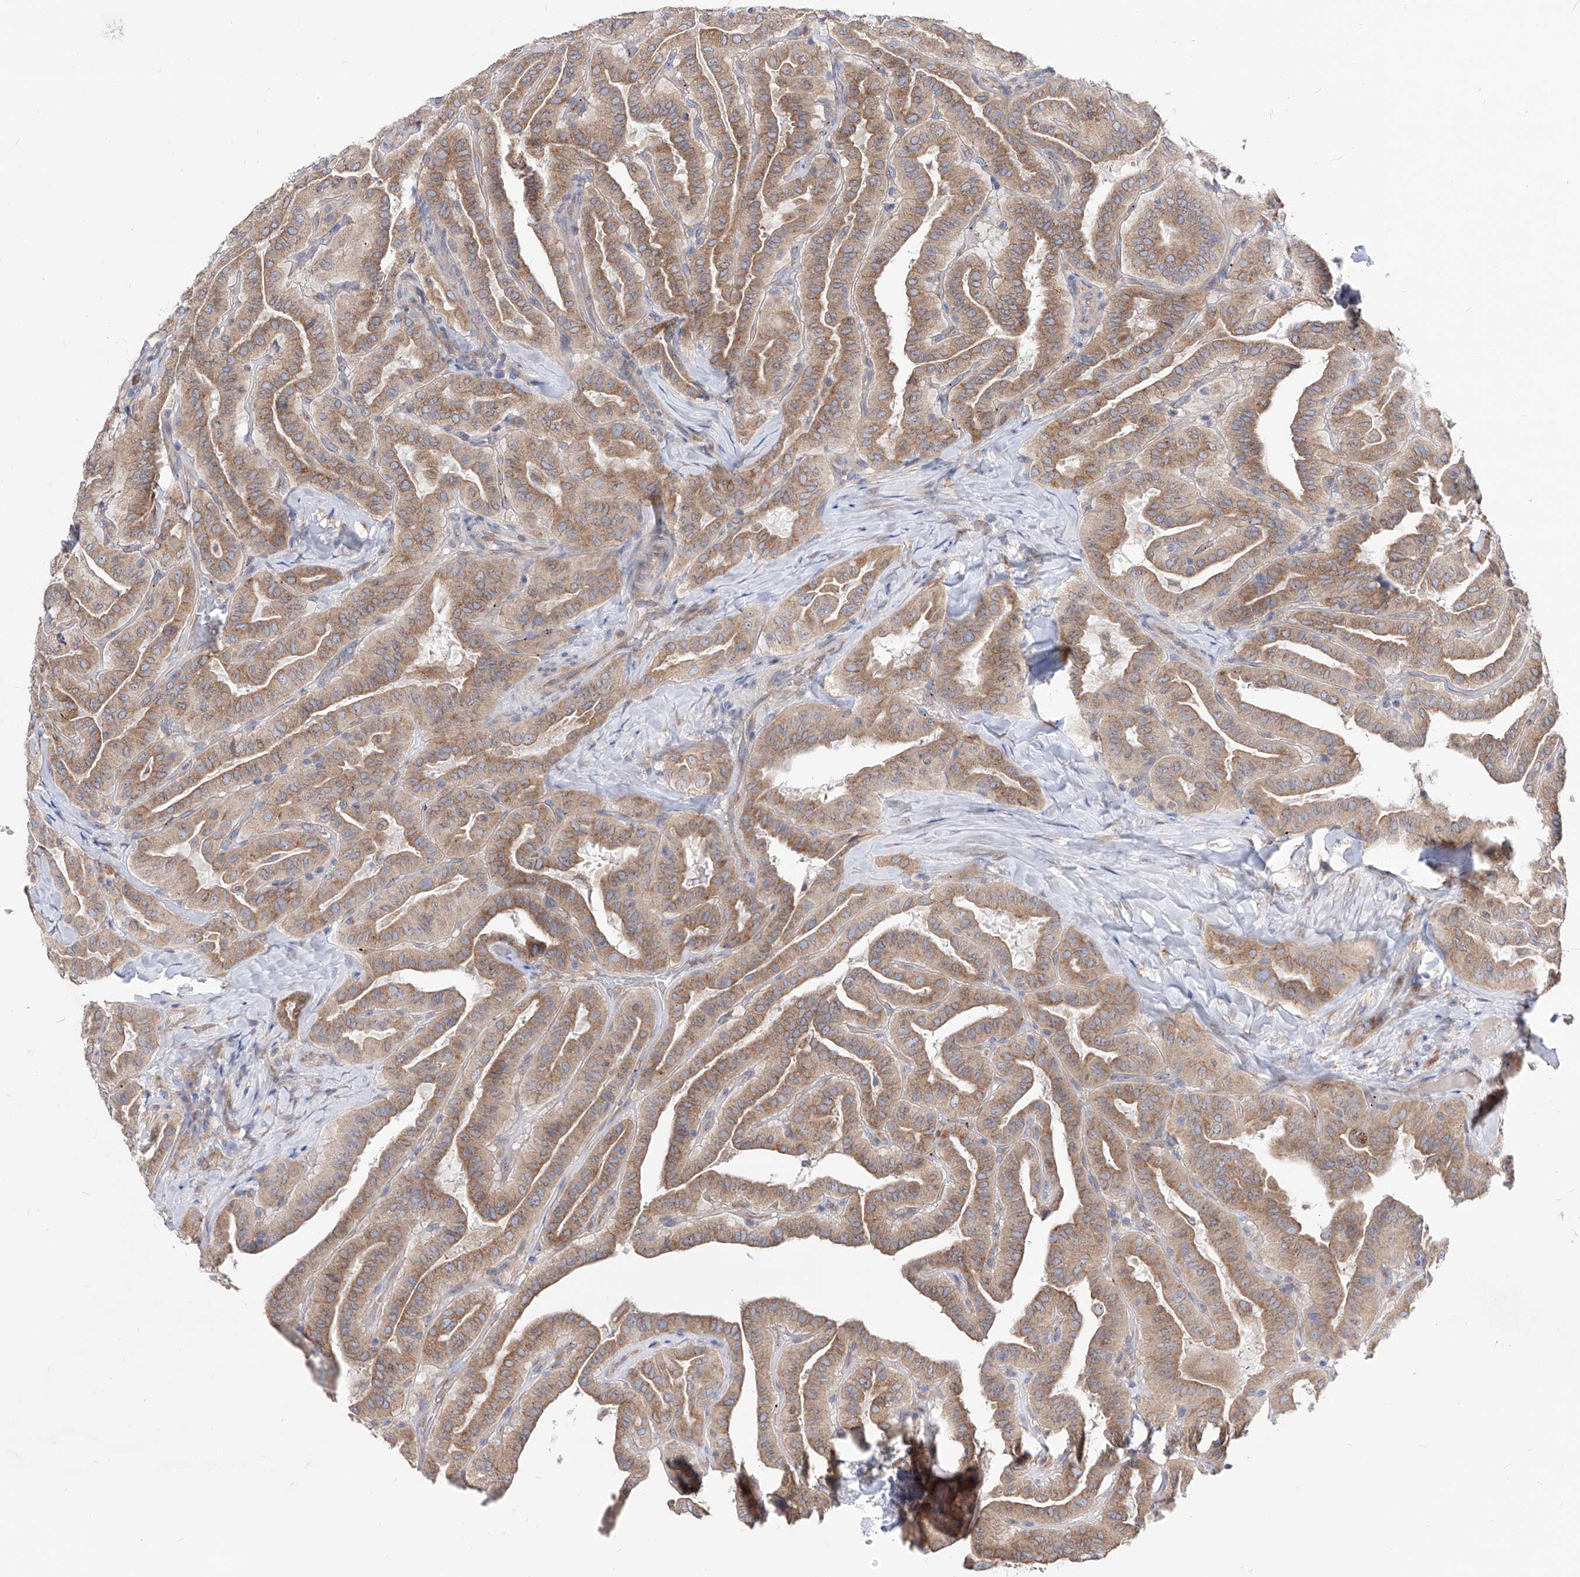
{"staining": {"intensity": "moderate", "quantity": ">75%", "location": "cytoplasmic/membranous"}, "tissue": "thyroid cancer", "cell_type": "Tumor cells", "image_type": "cancer", "snomed": [{"axis": "morphology", "description": "Papillary adenocarcinoma, NOS"}, {"axis": "topography", "description": "Thyroid gland"}], "caption": "Thyroid papillary adenocarcinoma tissue demonstrates moderate cytoplasmic/membranous positivity in about >75% of tumor cells", "gene": "UFL1", "patient": {"sex": "male", "age": 77}}